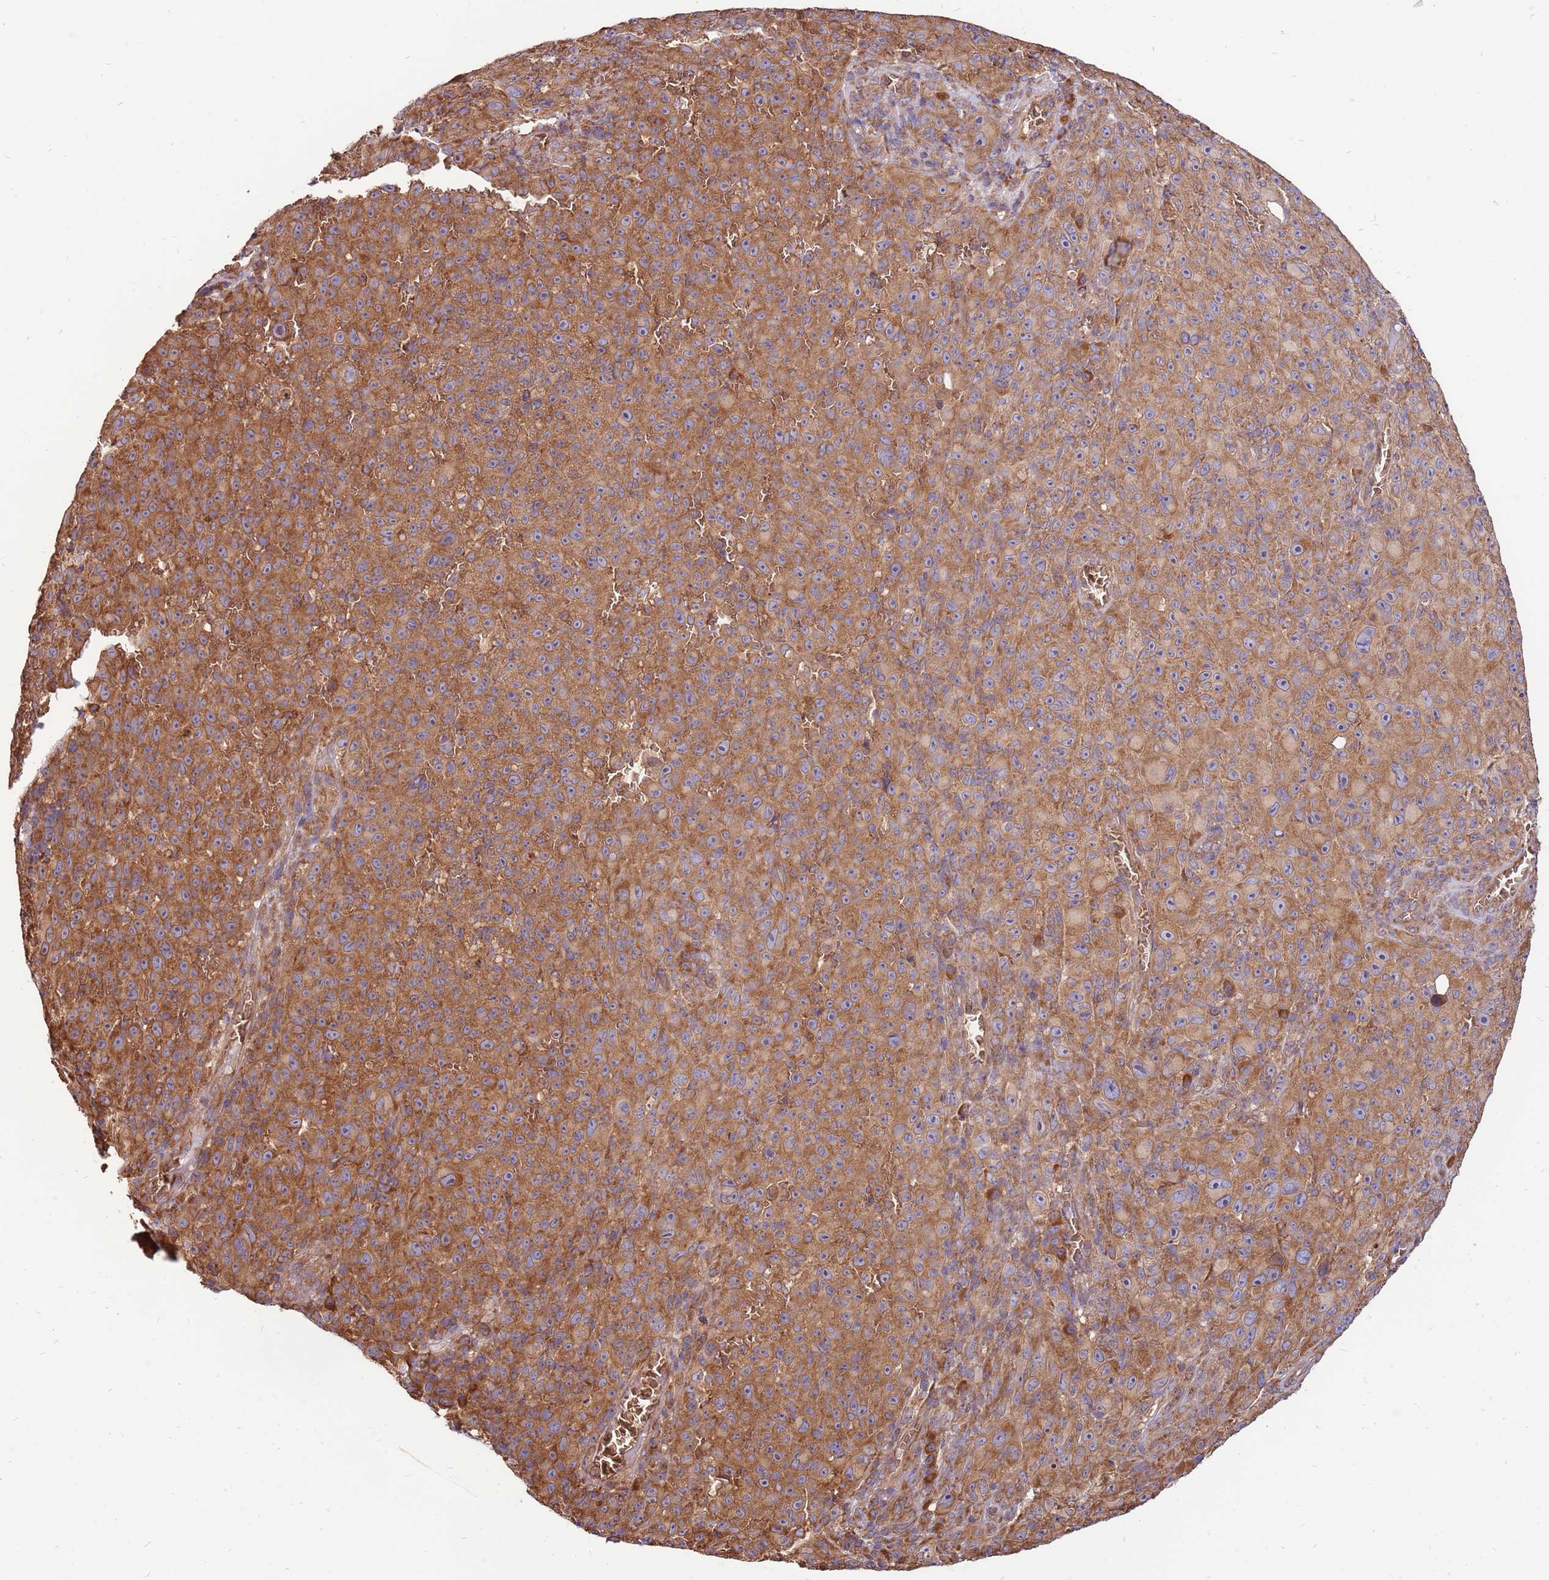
{"staining": {"intensity": "moderate", "quantity": ">75%", "location": "cytoplasmic/membranous"}, "tissue": "melanoma", "cell_type": "Tumor cells", "image_type": "cancer", "snomed": [{"axis": "morphology", "description": "Malignant melanoma, NOS"}, {"axis": "topography", "description": "Skin"}], "caption": "Immunohistochemical staining of malignant melanoma exhibits medium levels of moderate cytoplasmic/membranous positivity in approximately >75% of tumor cells.", "gene": "SLC44A5", "patient": {"sex": "female", "age": 82}}